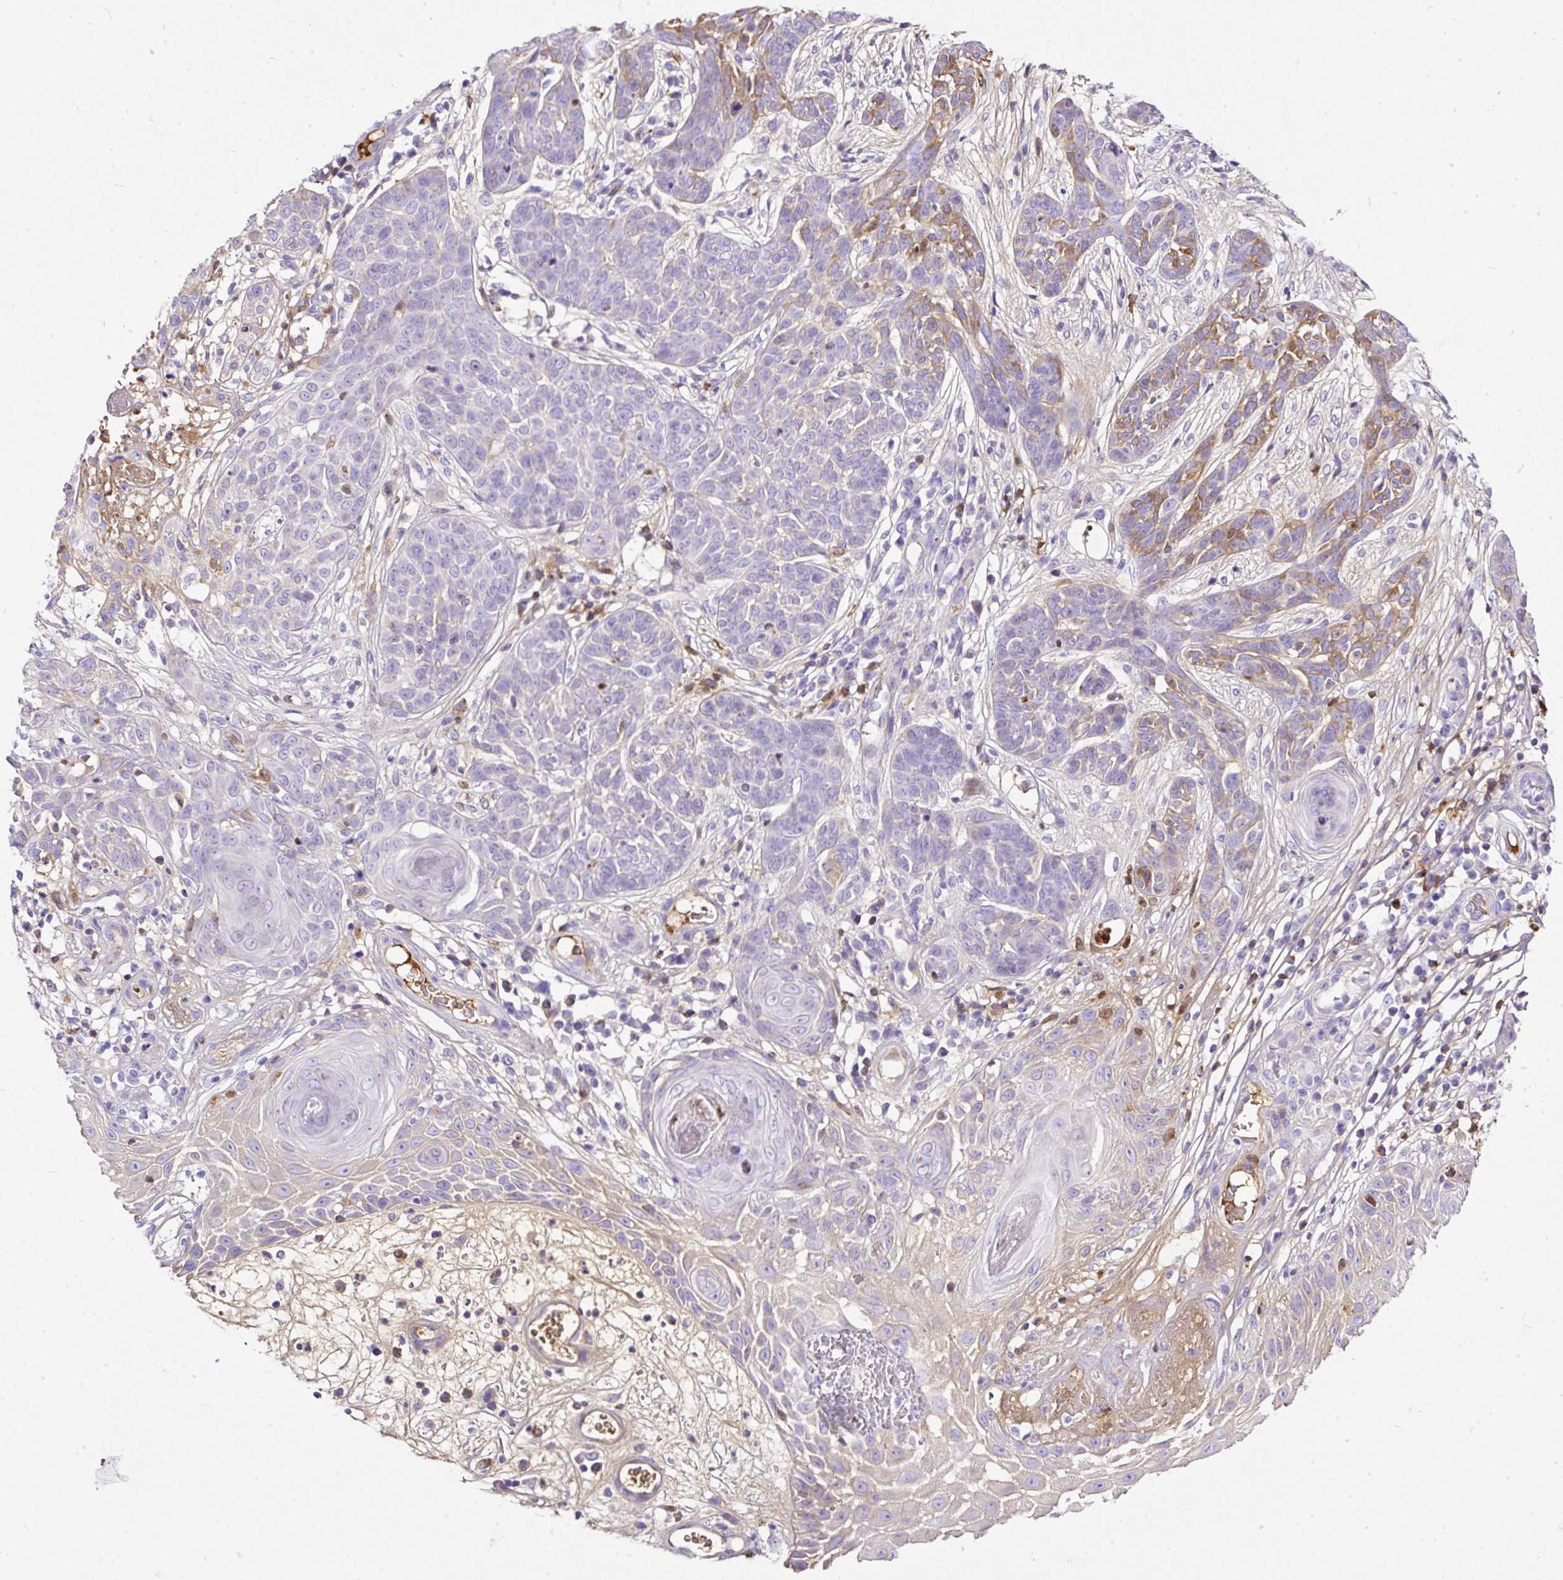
{"staining": {"intensity": "moderate", "quantity": "<25%", "location": "cytoplasmic/membranous"}, "tissue": "skin cancer", "cell_type": "Tumor cells", "image_type": "cancer", "snomed": [{"axis": "morphology", "description": "Basal cell carcinoma"}, {"axis": "topography", "description": "Skin"}, {"axis": "topography", "description": "Skin, foot"}], "caption": "Immunohistochemistry of skin basal cell carcinoma shows low levels of moderate cytoplasmic/membranous staining in approximately <25% of tumor cells. (DAB (3,3'-diaminobenzidine) IHC with brightfield microscopy, high magnification).", "gene": "CLEC3B", "patient": {"sex": "female", "age": 86}}